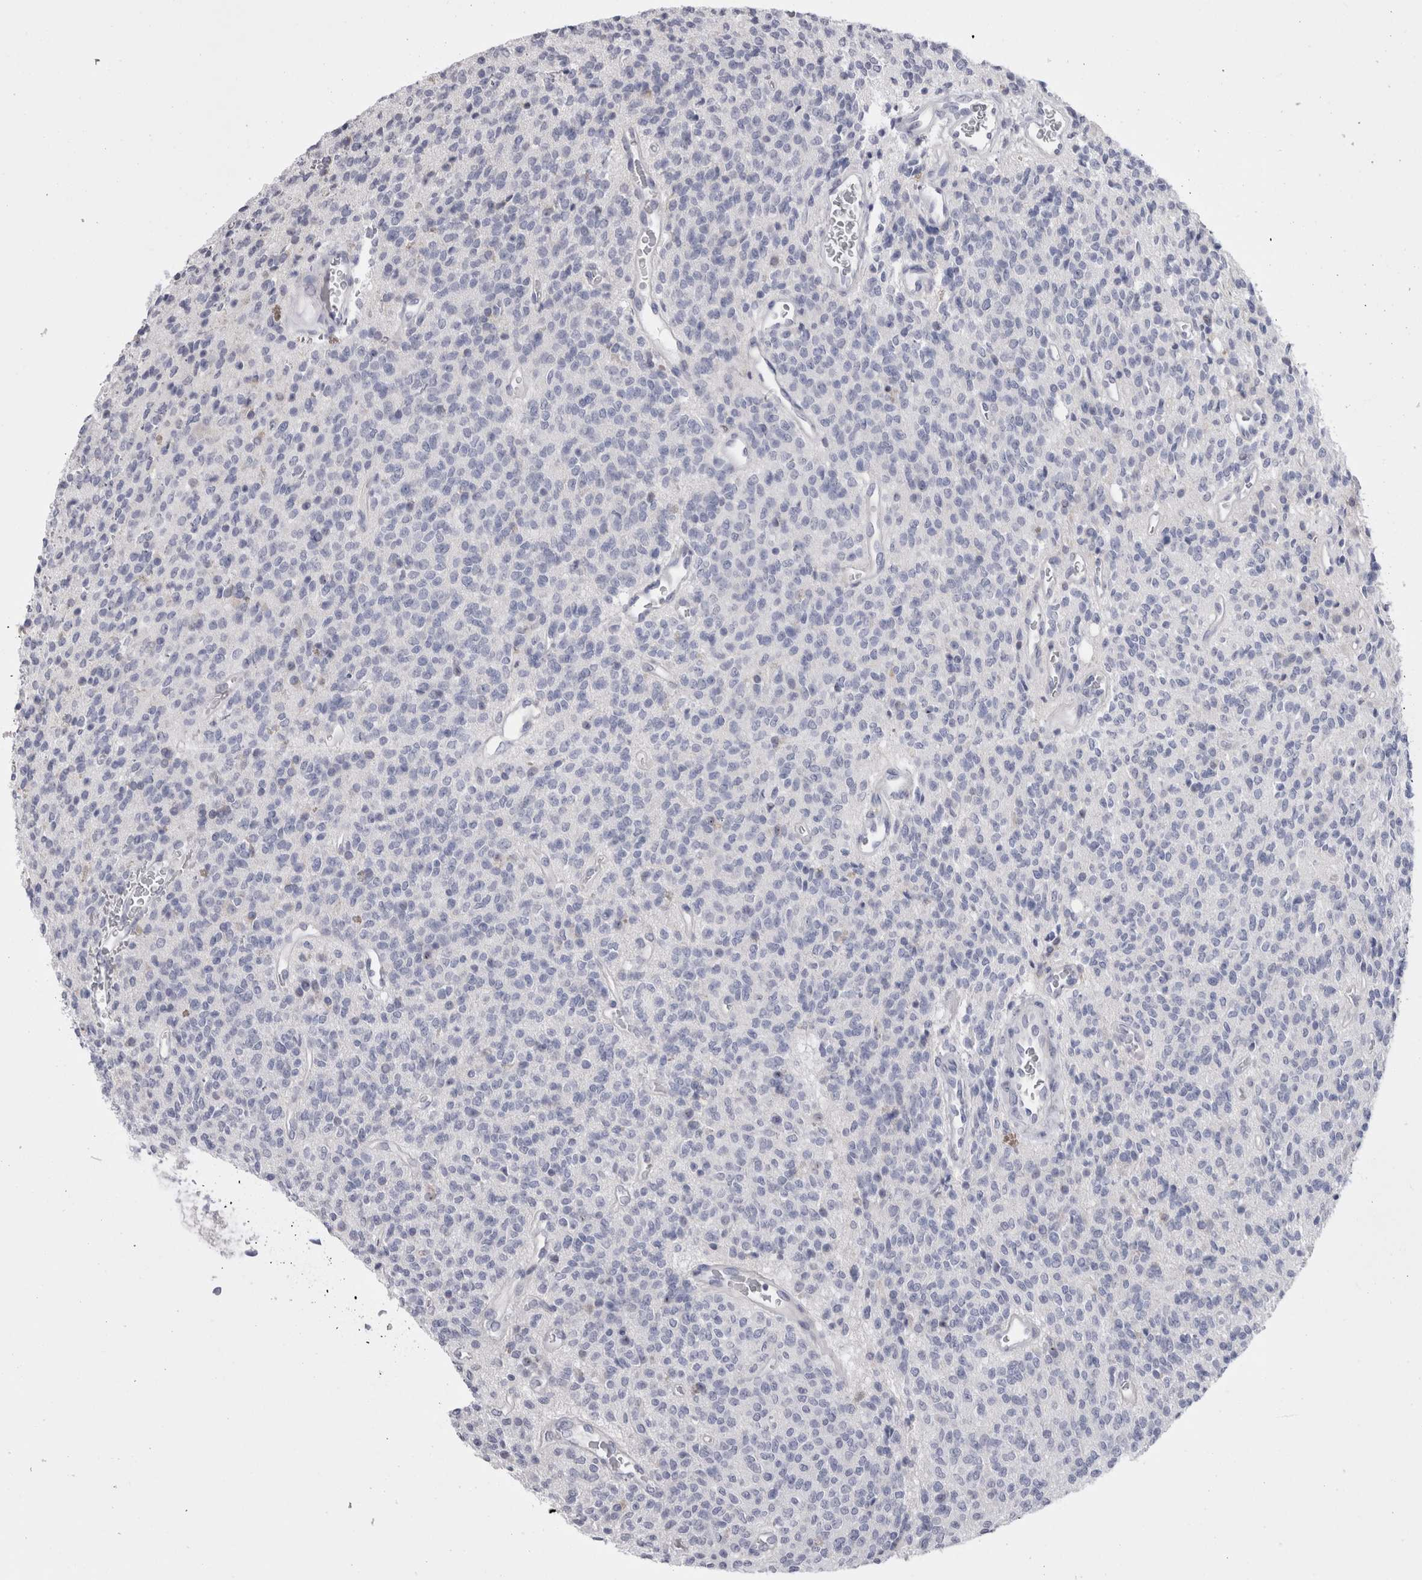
{"staining": {"intensity": "negative", "quantity": "none", "location": "none"}, "tissue": "glioma", "cell_type": "Tumor cells", "image_type": "cancer", "snomed": [{"axis": "morphology", "description": "Glioma, malignant, High grade"}, {"axis": "topography", "description": "Brain"}], "caption": "Tumor cells show no significant expression in malignant glioma (high-grade).", "gene": "PWP2", "patient": {"sex": "male", "age": 34}}